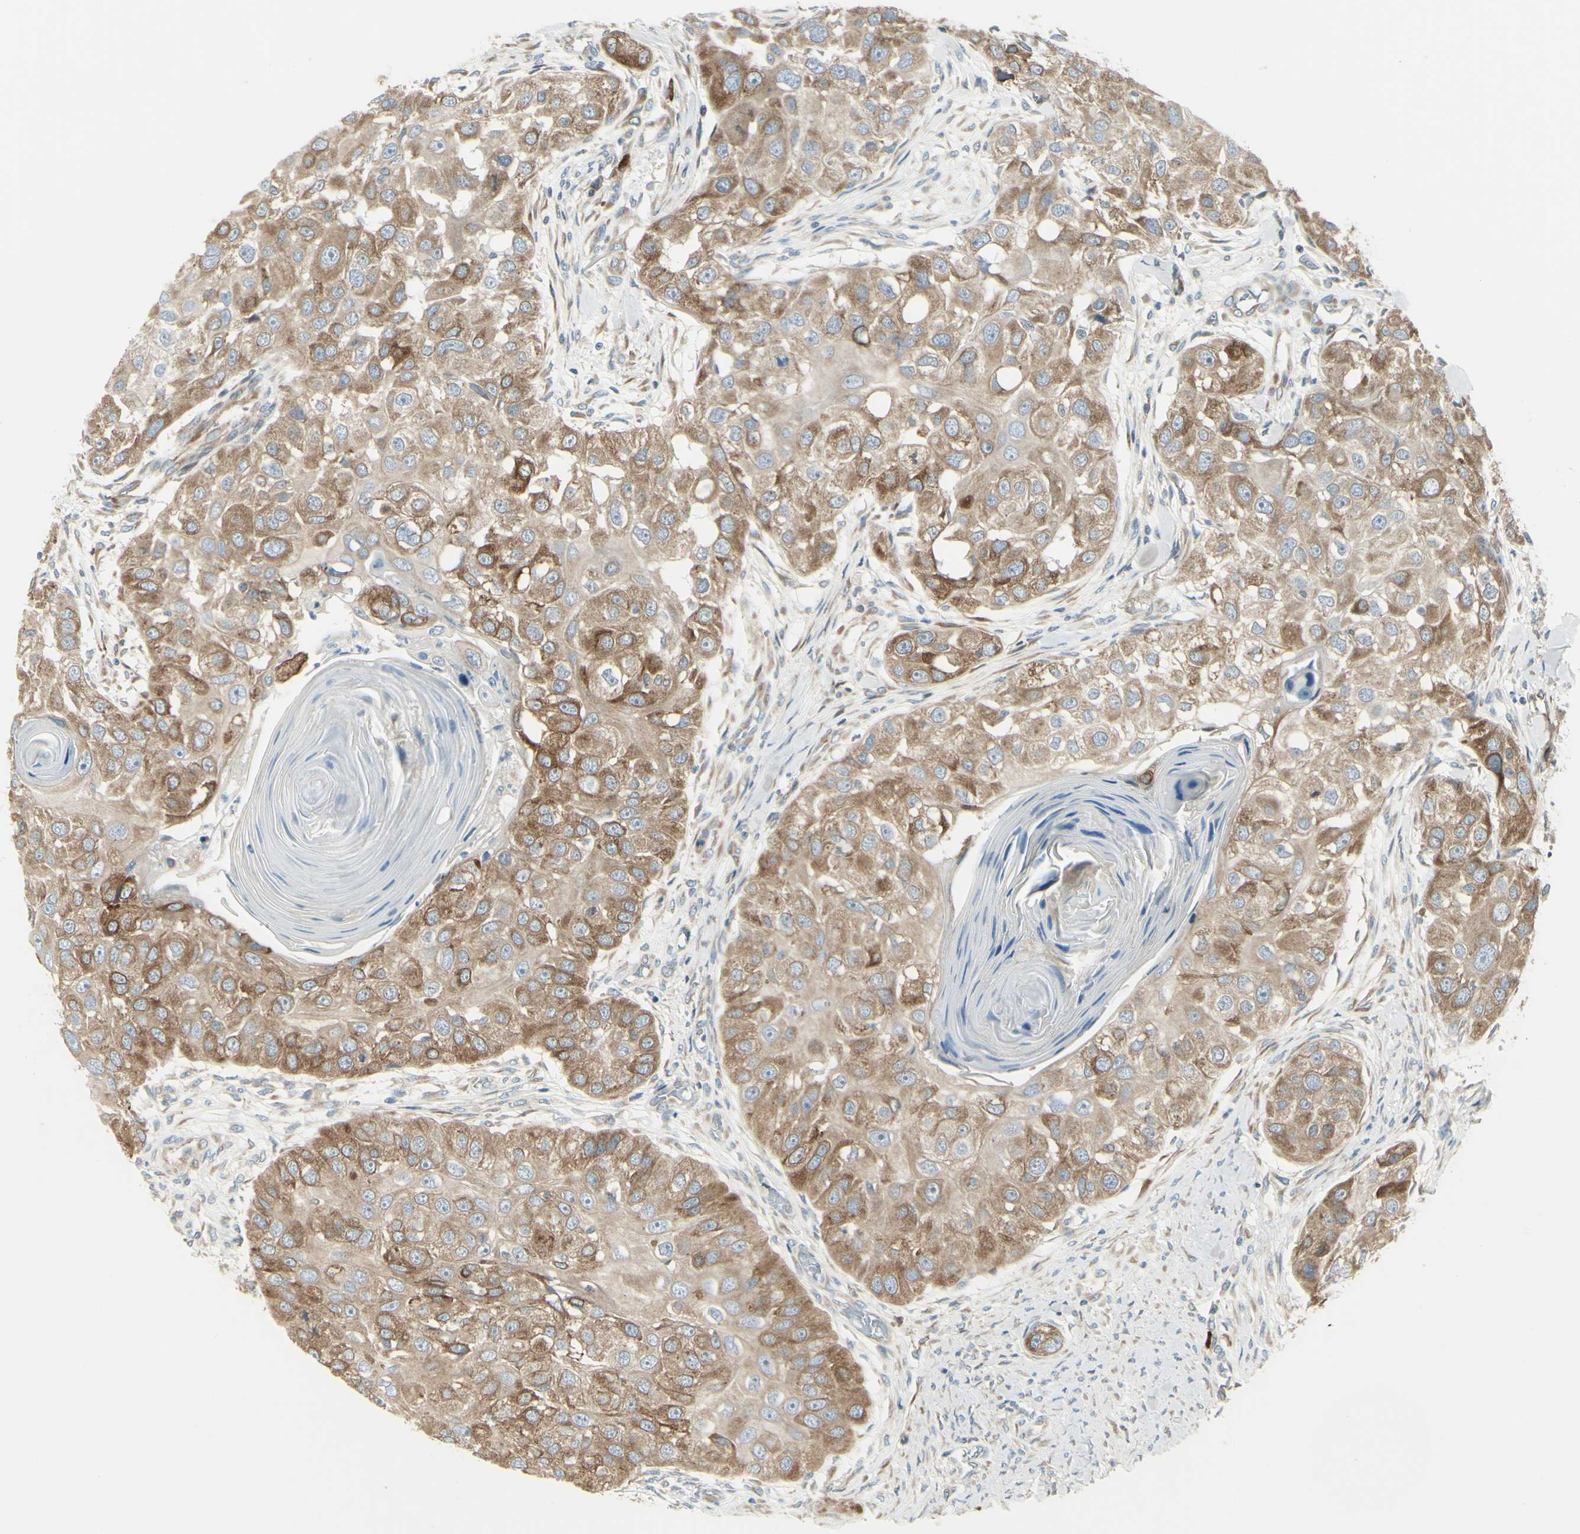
{"staining": {"intensity": "moderate", "quantity": ">75%", "location": "cytoplasmic/membranous"}, "tissue": "head and neck cancer", "cell_type": "Tumor cells", "image_type": "cancer", "snomed": [{"axis": "morphology", "description": "Normal tissue, NOS"}, {"axis": "morphology", "description": "Squamous cell carcinoma, NOS"}, {"axis": "topography", "description": "Skeletal muscle"}, {"axis": "topography", "description": "Head-Neck"}], "caption": "High-power microscopy captured an immunohistochemistry (IHC) photomicrograph of head and neck cancer, revealing moderate cytoplasmic/membranous expression in about >75% of tumor cells.", "gene": "SELENOS", "patient": {"sex": "male", "age": 51}}